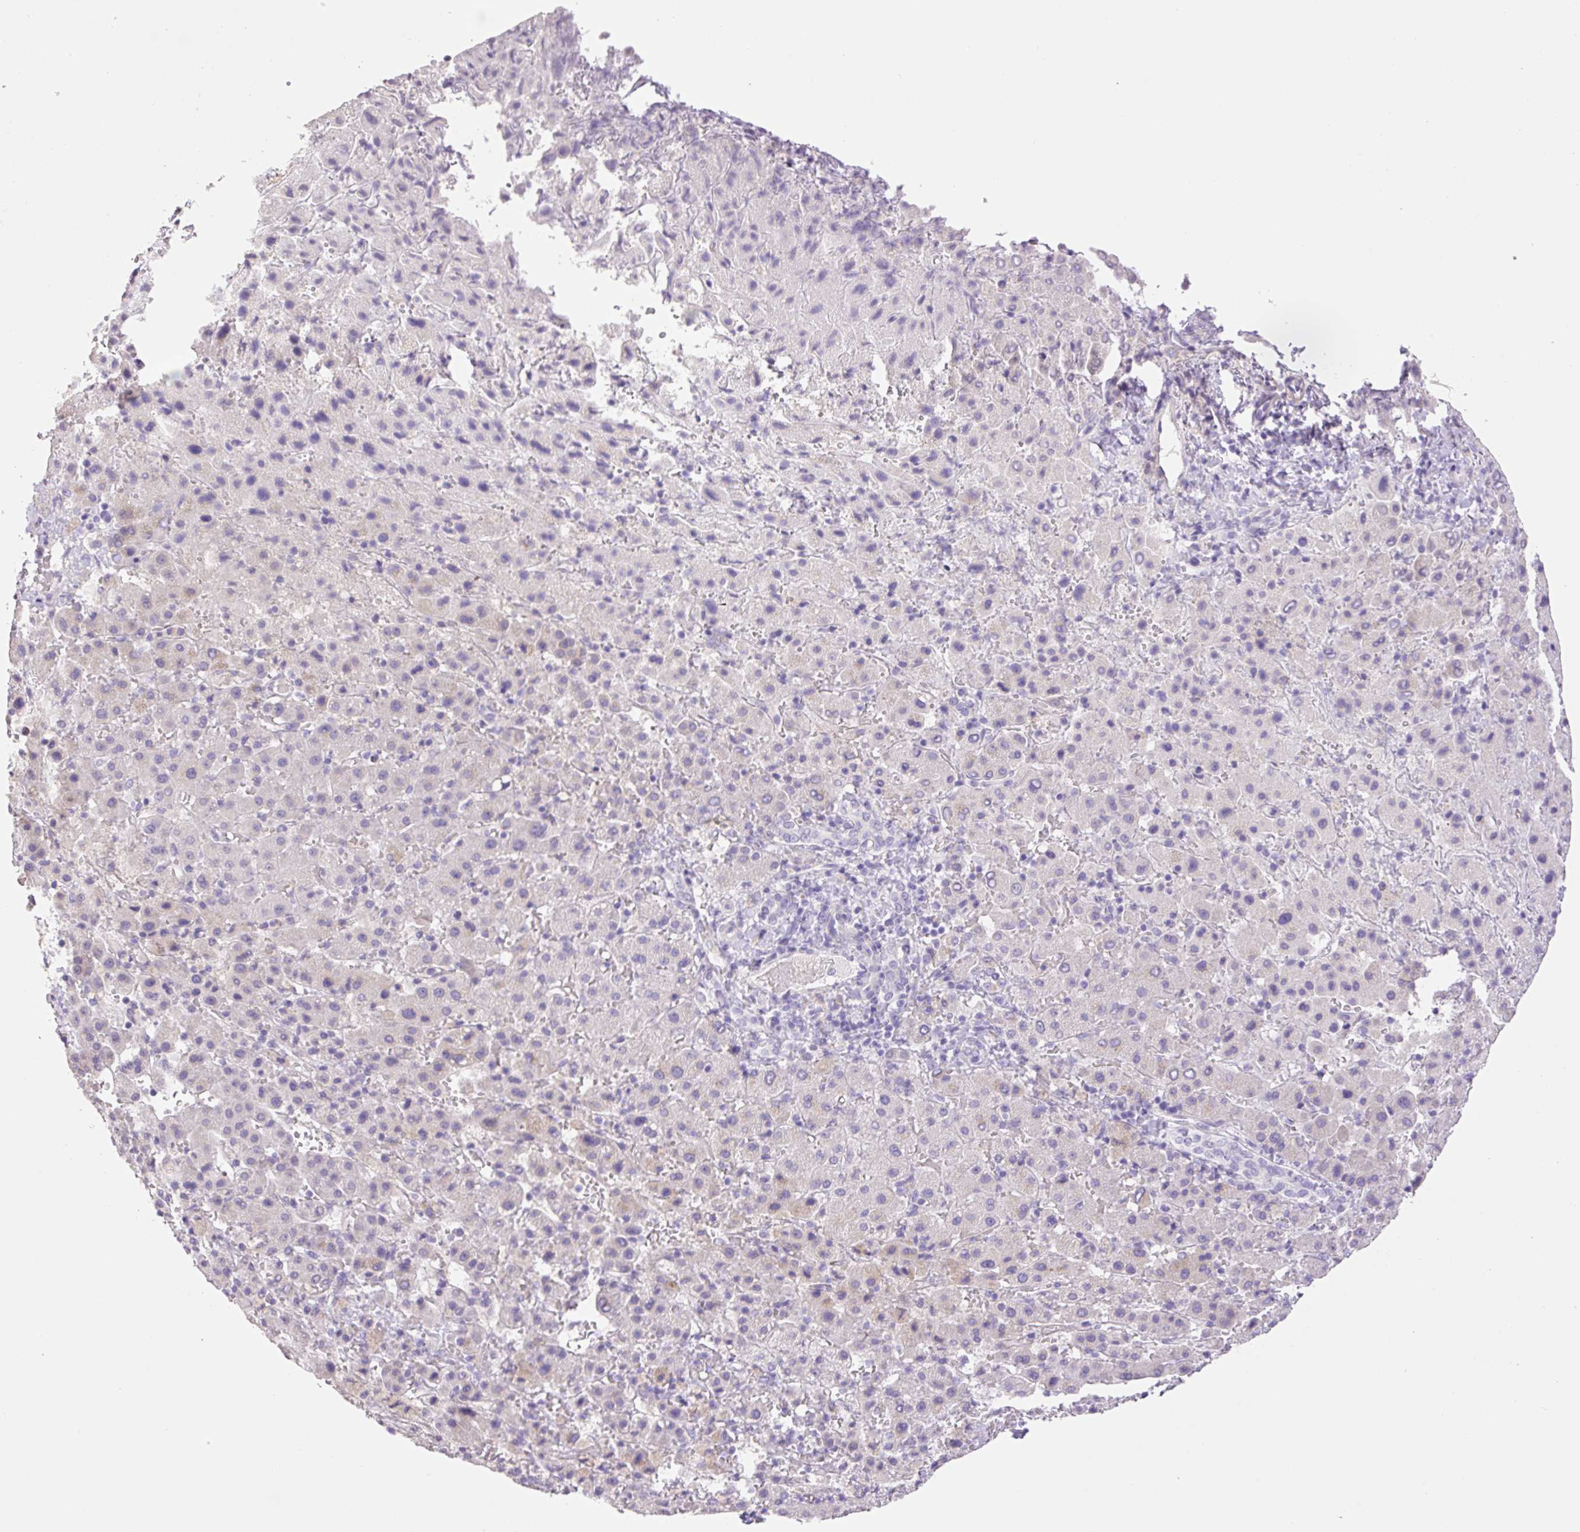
{"staining": {"intensity": "negative", "quantity": "none", "location": "none"}, "tissue": "liver cancer", "cell_type": "Tumor cells", "image_type": "cancer", "snomed": [{"axis": "morphology", "description": "Carcinoma, Hepatocellular, NOS"}, {"axis": "topography", "description": "Liver"}], "caption": "Tumor cells show no significant expression in hepatocellular carcinoma (liver).", "gene": "HCRTR2", "patient": {"sex": "female", "age": 58}}